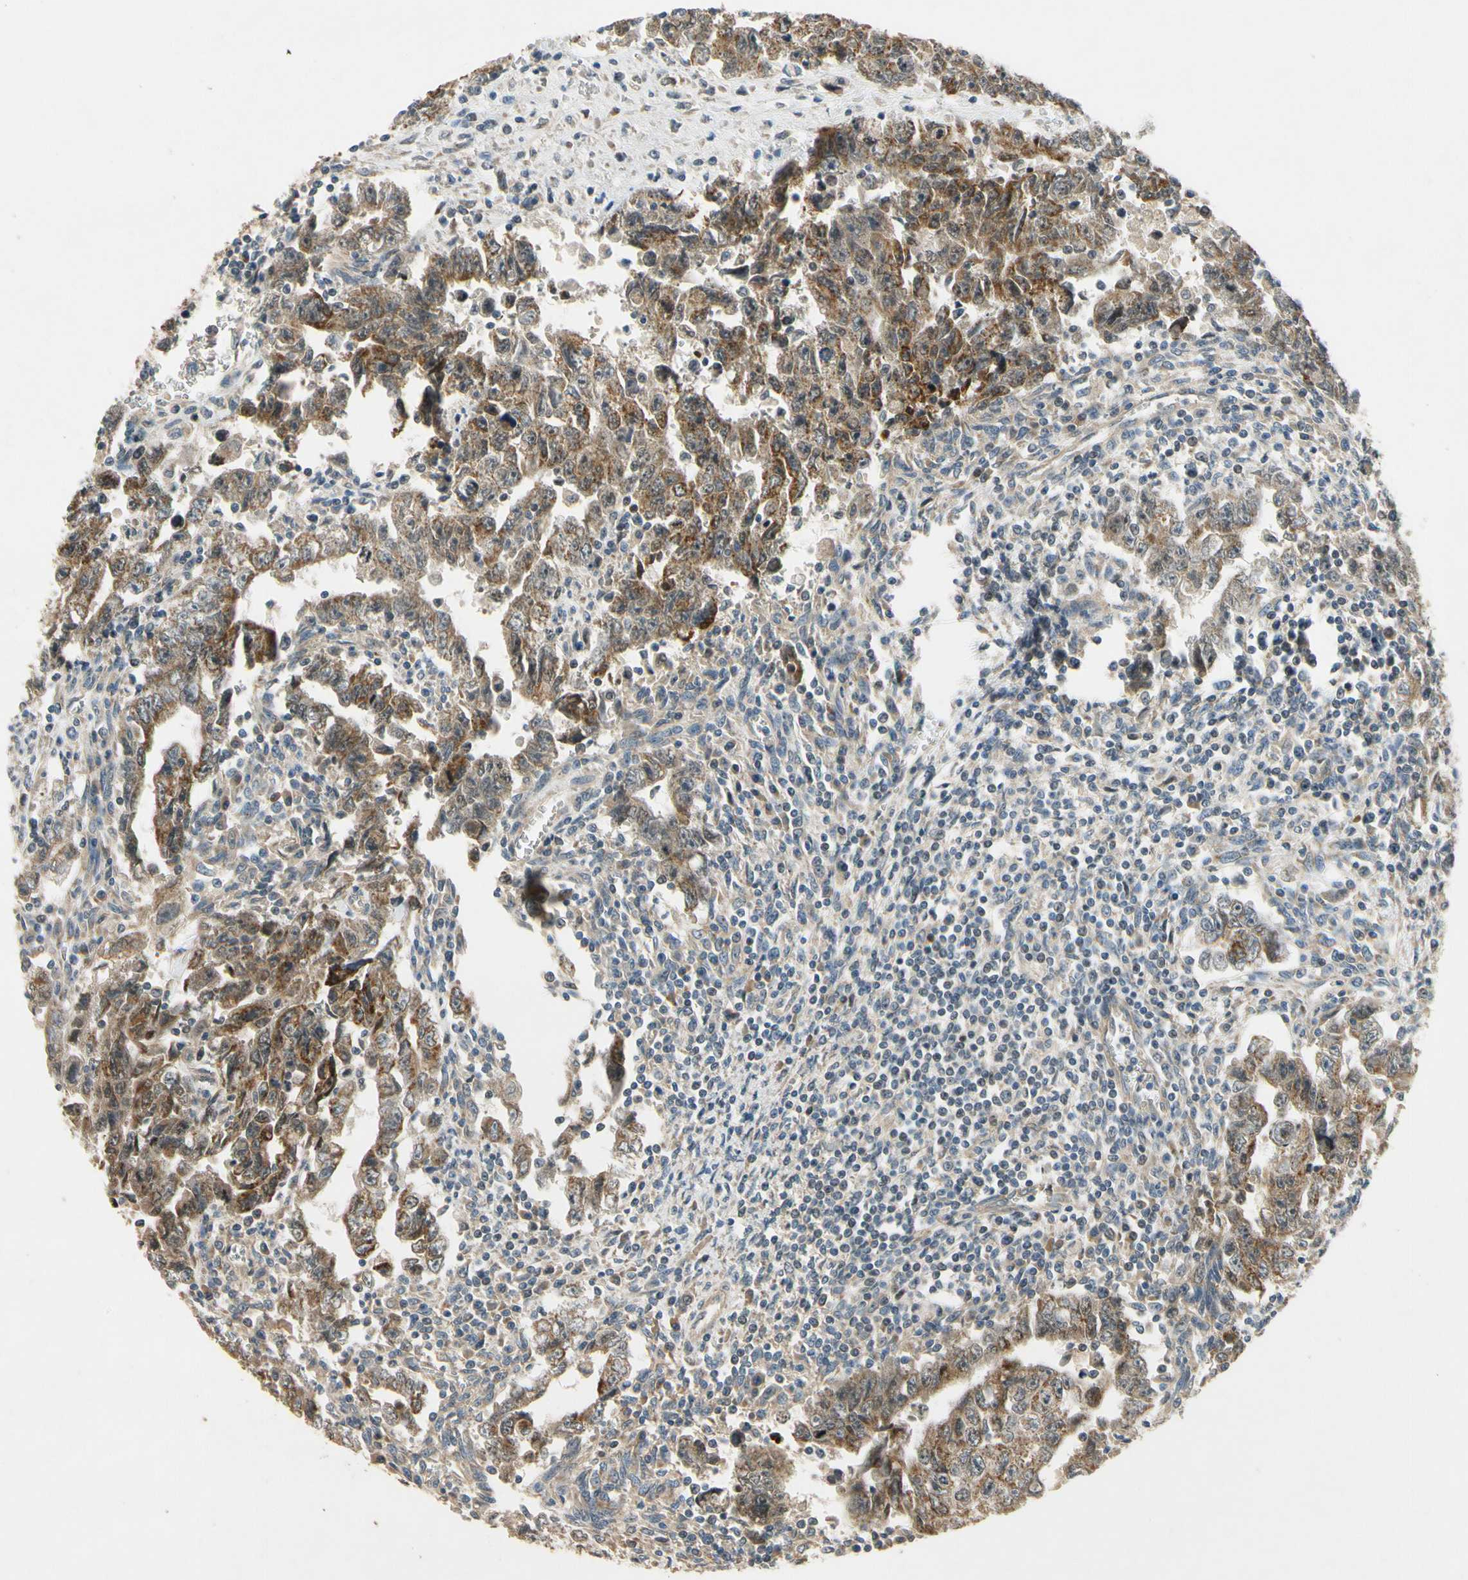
{"staining": {"intensity": "moderate", "quantity": ">75%", "location": "cytoplasmic/membranous"}, "tissue": "testis cancer", "cell_type": "Tumor cells", "image_type": "cancer", "snomed": [{"axis": "morphology", "description": "Carcinoma, Embryonal, NOS"}, {"axis": "topography", "description": "Testis"}], "caption": "Tumor cells show moderate cytoplasmic/membranous staining in about >75% of cells in testis cancer (embryonal carcinoma).", "gene": "ALKBH3", "patient": {"sex": "male", "age": 28}}